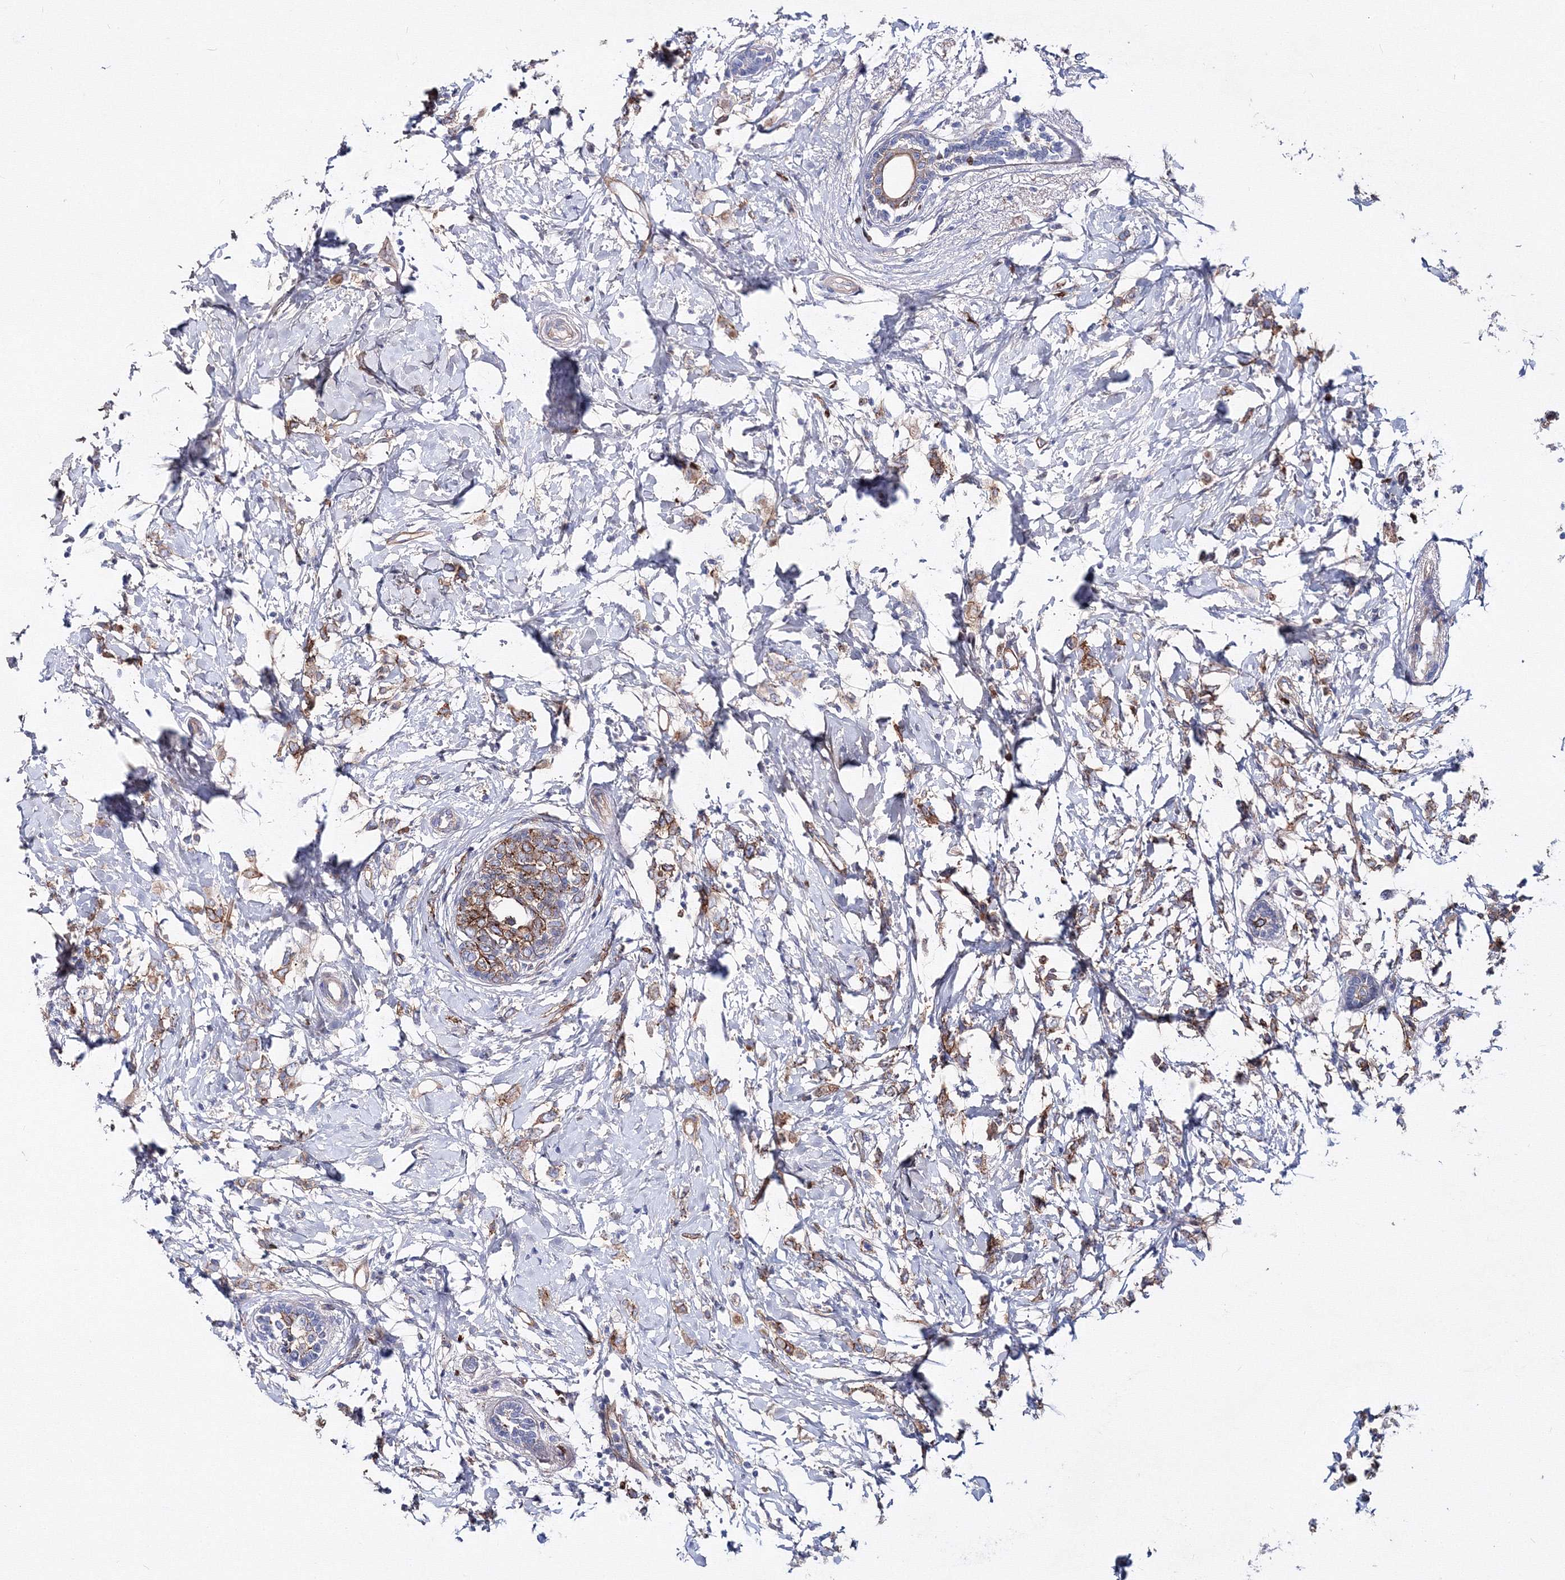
{"staining": {"intensity": "moderate", "quantity": ">75%", "location": "cytoplasmic/membranous"}, "tissue": "breast cancer", "cell_type": "Tumor cells", "image_type": "cancer", "snomed": [{"axis": "morphology", "description": "Normal tissue, NOS"}, {"axis": "morphology", "description": "Lobular carcinoma"}, {"axis": "topography", "description": "Breast"}], "caption": "Brown immunohistochemical staining in human lobular carcinoma (breast) displays moderate cytoplasmic/membranous positivity in approximately >75% of tumor cells.", "gene": "C11orf52", "patient": {"sex": "female", "age": 47}}